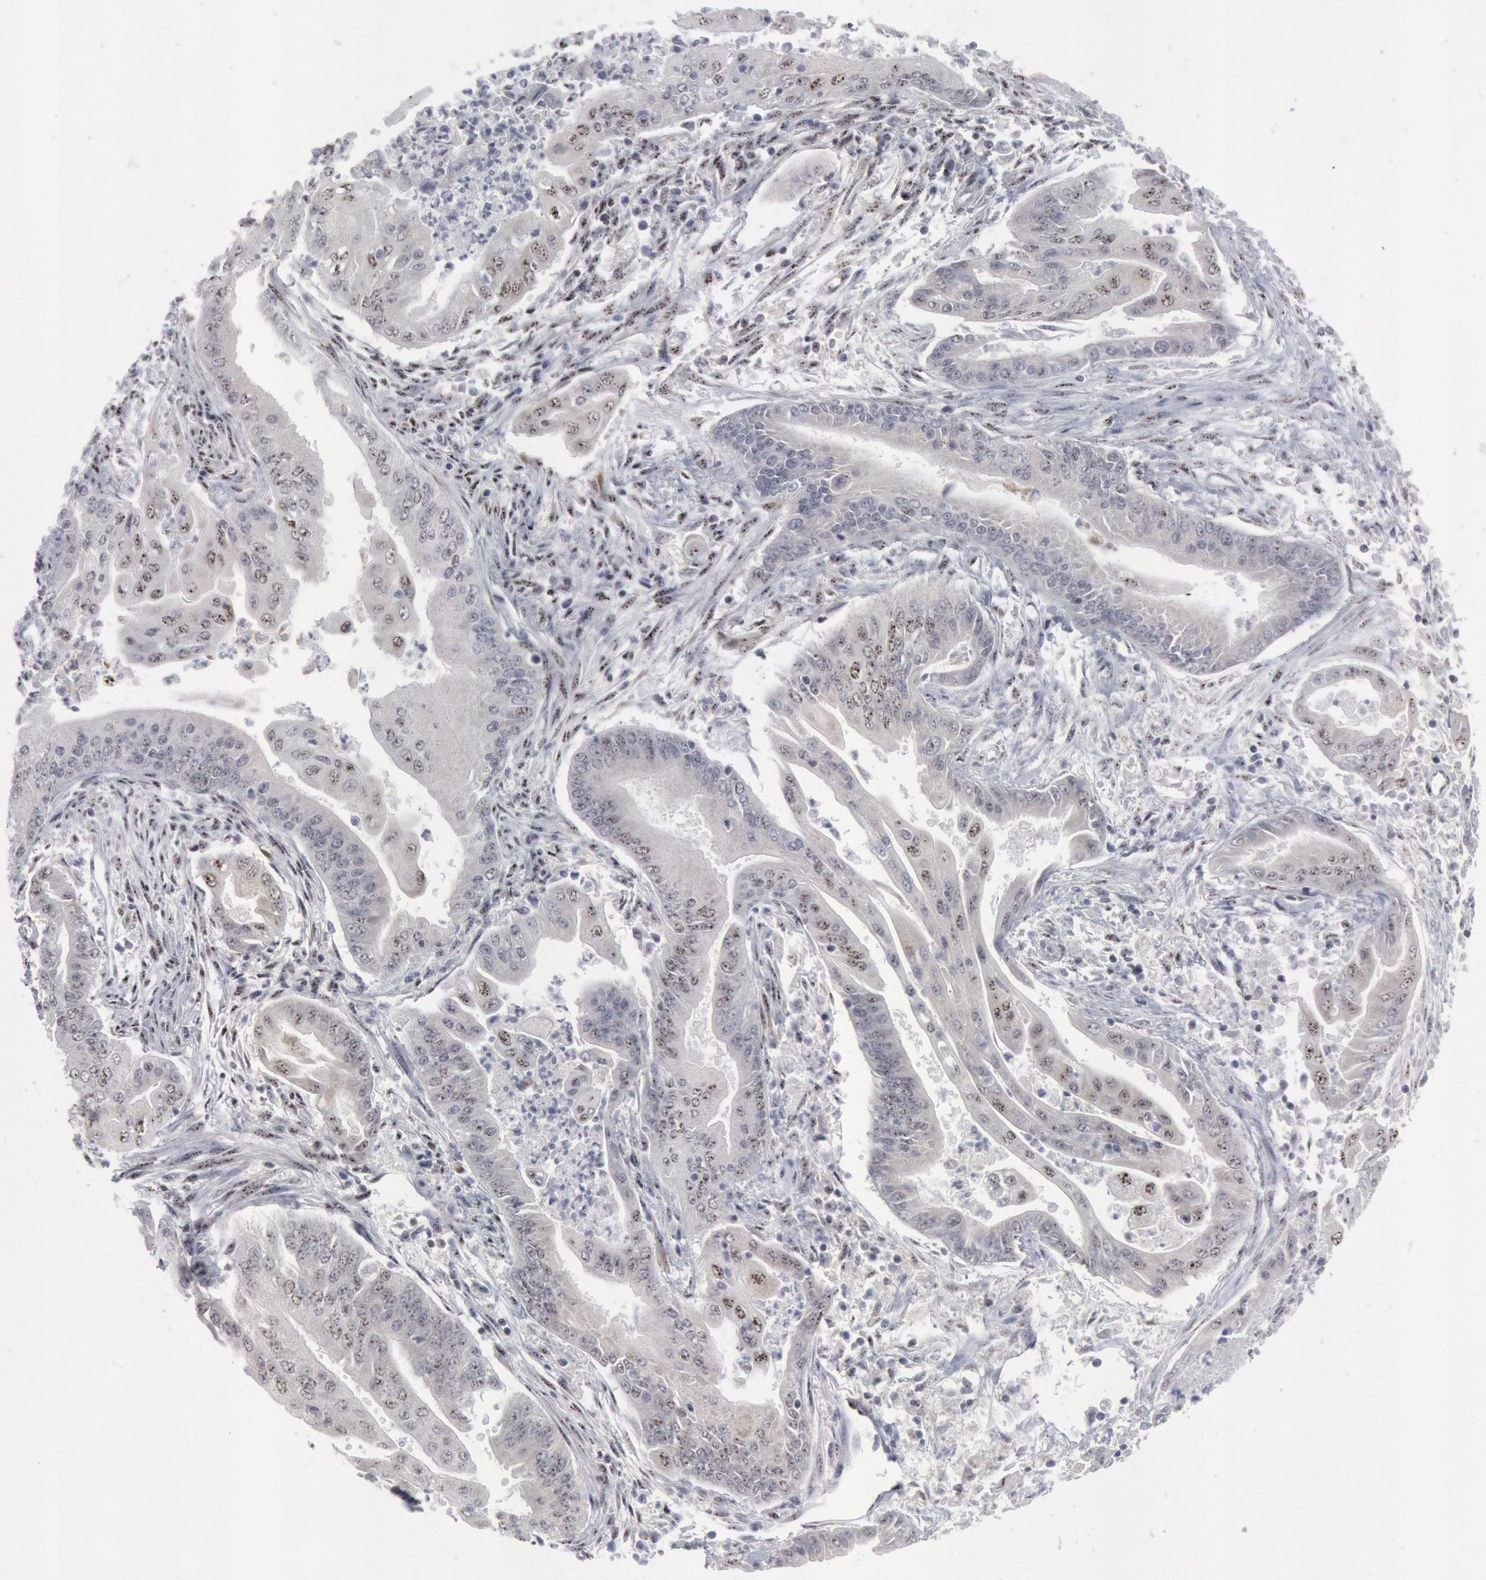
{"staining": {"intensity": "negative", "quantity": "none", "location": "none"}, "tissue": "endometrial cancer", "cell_type": "Tumor cells", "image_type": "cancer", "snomed": [{"axis": "morphology", "description": "Adenocarcinoma, NOS"}, {"axis": "topography", "description": "Endometrium"}], "caption": "Tumor cells show no significant staining in endometrial cancer. (Stains: DAB (3,3'-diaminobenzidine) IHC with hematoxylin counter stain, Microscopy: brightfield microscopy at high magnification).", "gene": "FOXO1", "patient": {"sex": "female", "age": 63}}